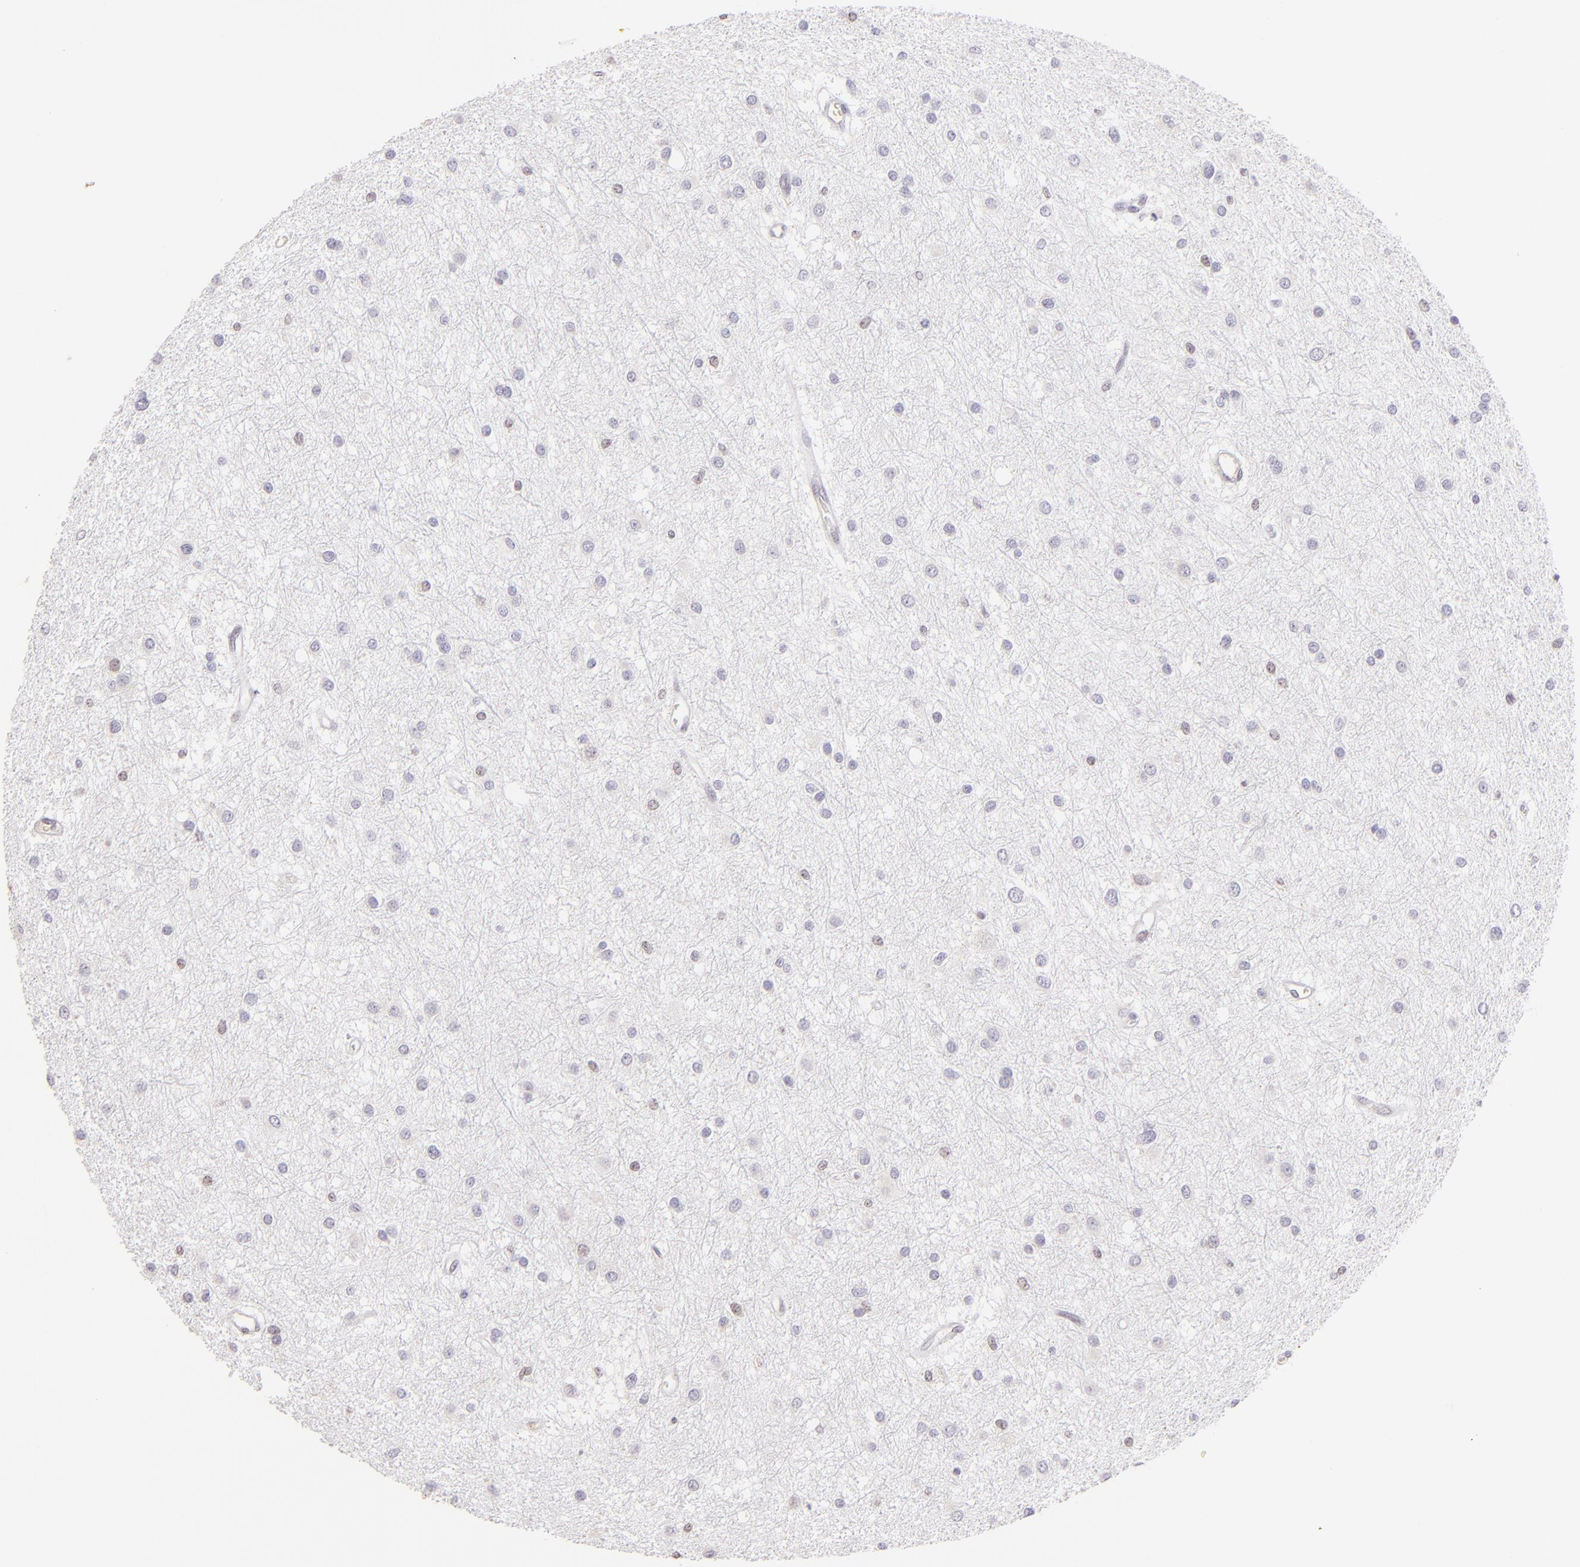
{"staining": {"intensity": "negative", "quantity": "none", "location": "none"}, "tissue": "glioma", "cell_type": "Tumor cells", "image_type": "cancer", "snomed": [{"axis": "morphology", "description": "Glioma, malignant, Low grade"}, {"axis": "topography", "description": "Brain"}], "caption": "High power microscopy histopathology image of an immunohistochemistry (IHC) histopathology image of malignant glioma (low-grade), revealing no significant positivity in tumor cells.", "gene": "MAGEA1", "patient": {"sex": "female", "age": 36}}